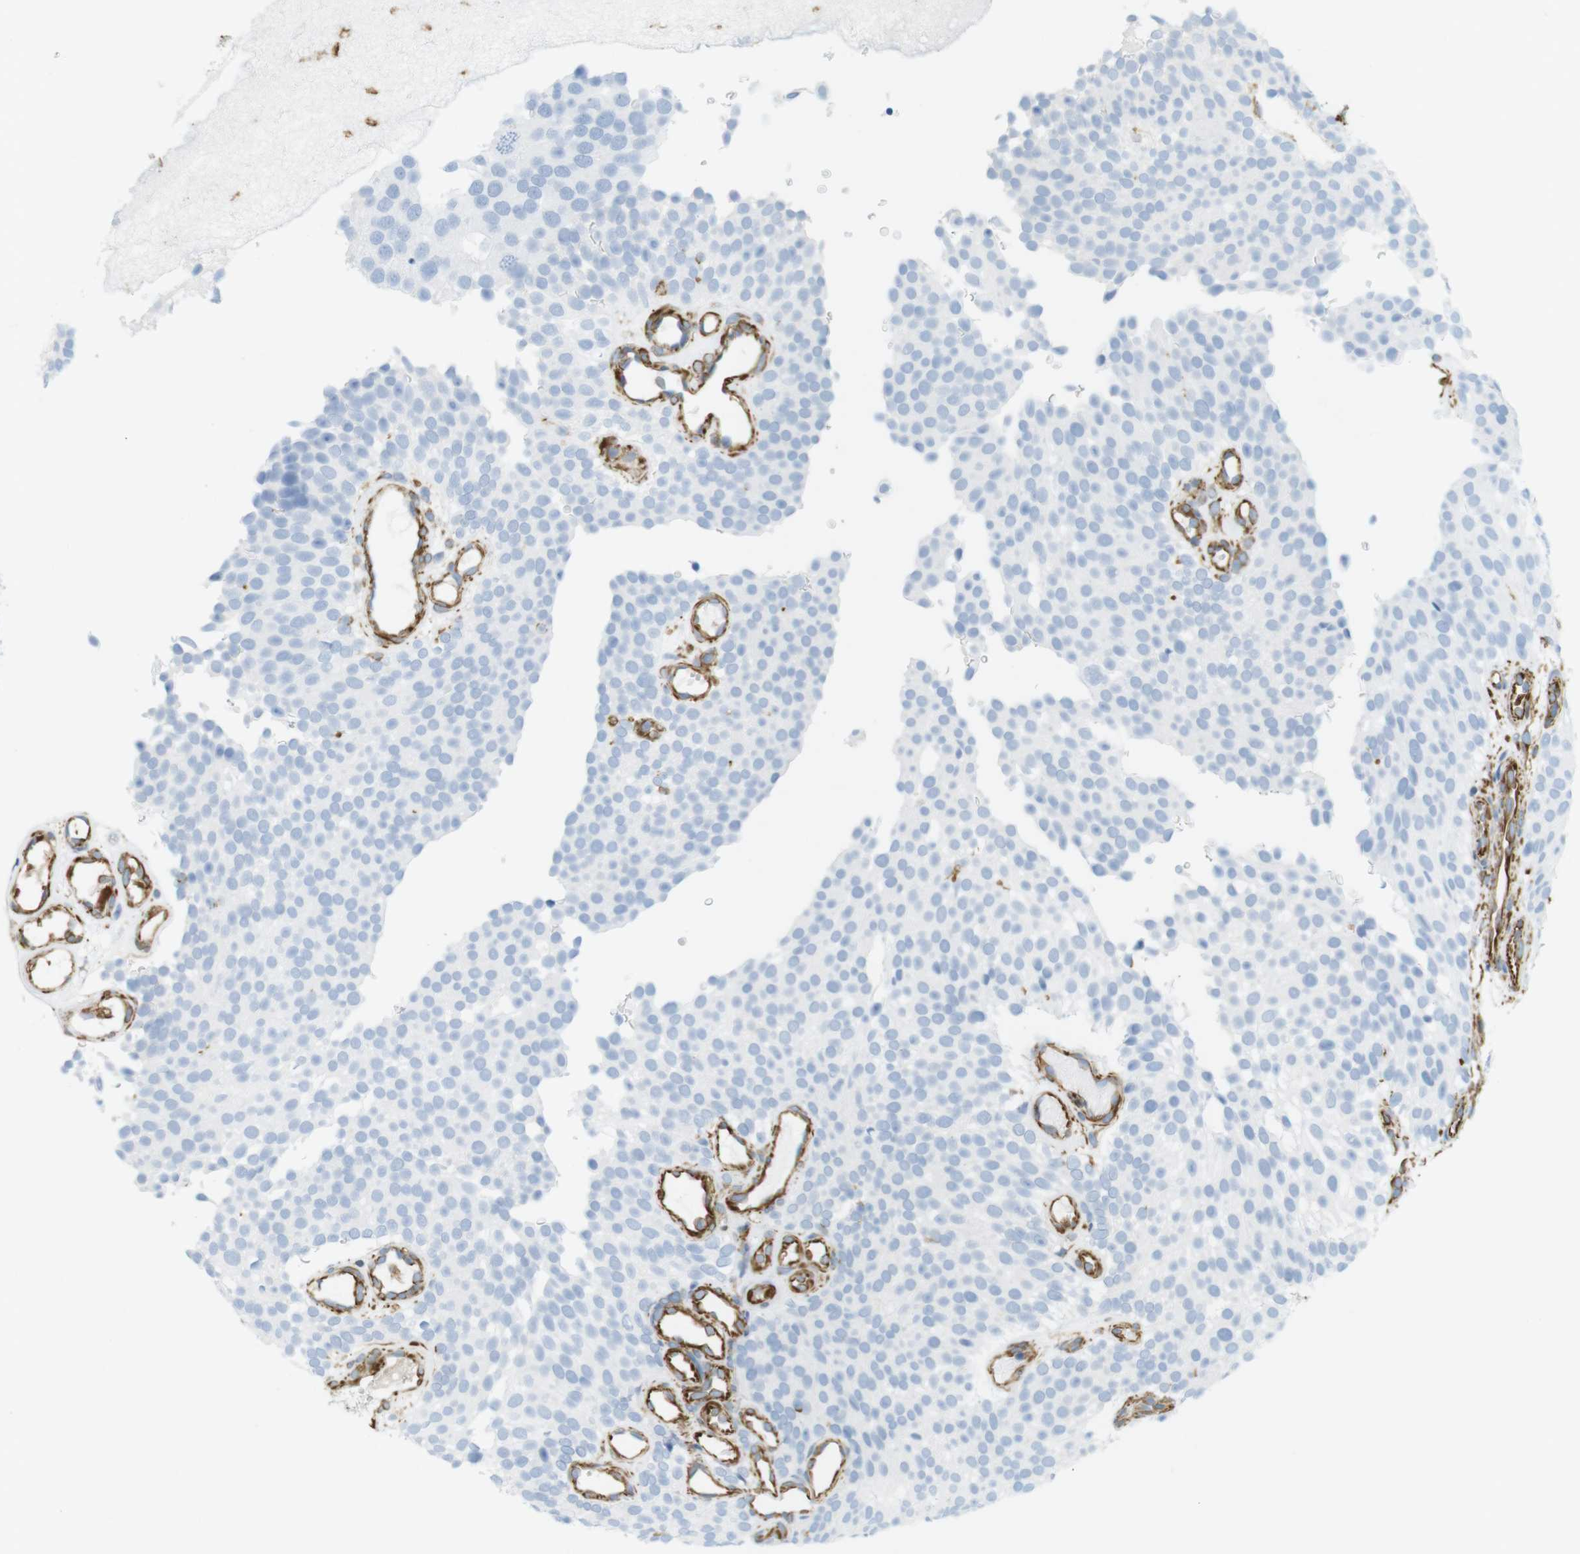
{"staining": {"intensity": "negative", "quantity": "none", "location": "none"}, "tissue": "urothelial cancer", "cell_type": "Tumor cells", "image_type": "cancer", "snomed": [{"axis": "morphology", "description": "Urothelial carcinoma, Low grade"}, {"axis": "topography", "description": "Urinary bladder"}], "caption": "DAB immunohistochemical staining of urothelial carcinoma (low-grade) exhibits no significant staining in tumor cells.", "gene": "MS4A10", "patient": {"sex": "male", "age": 78}}